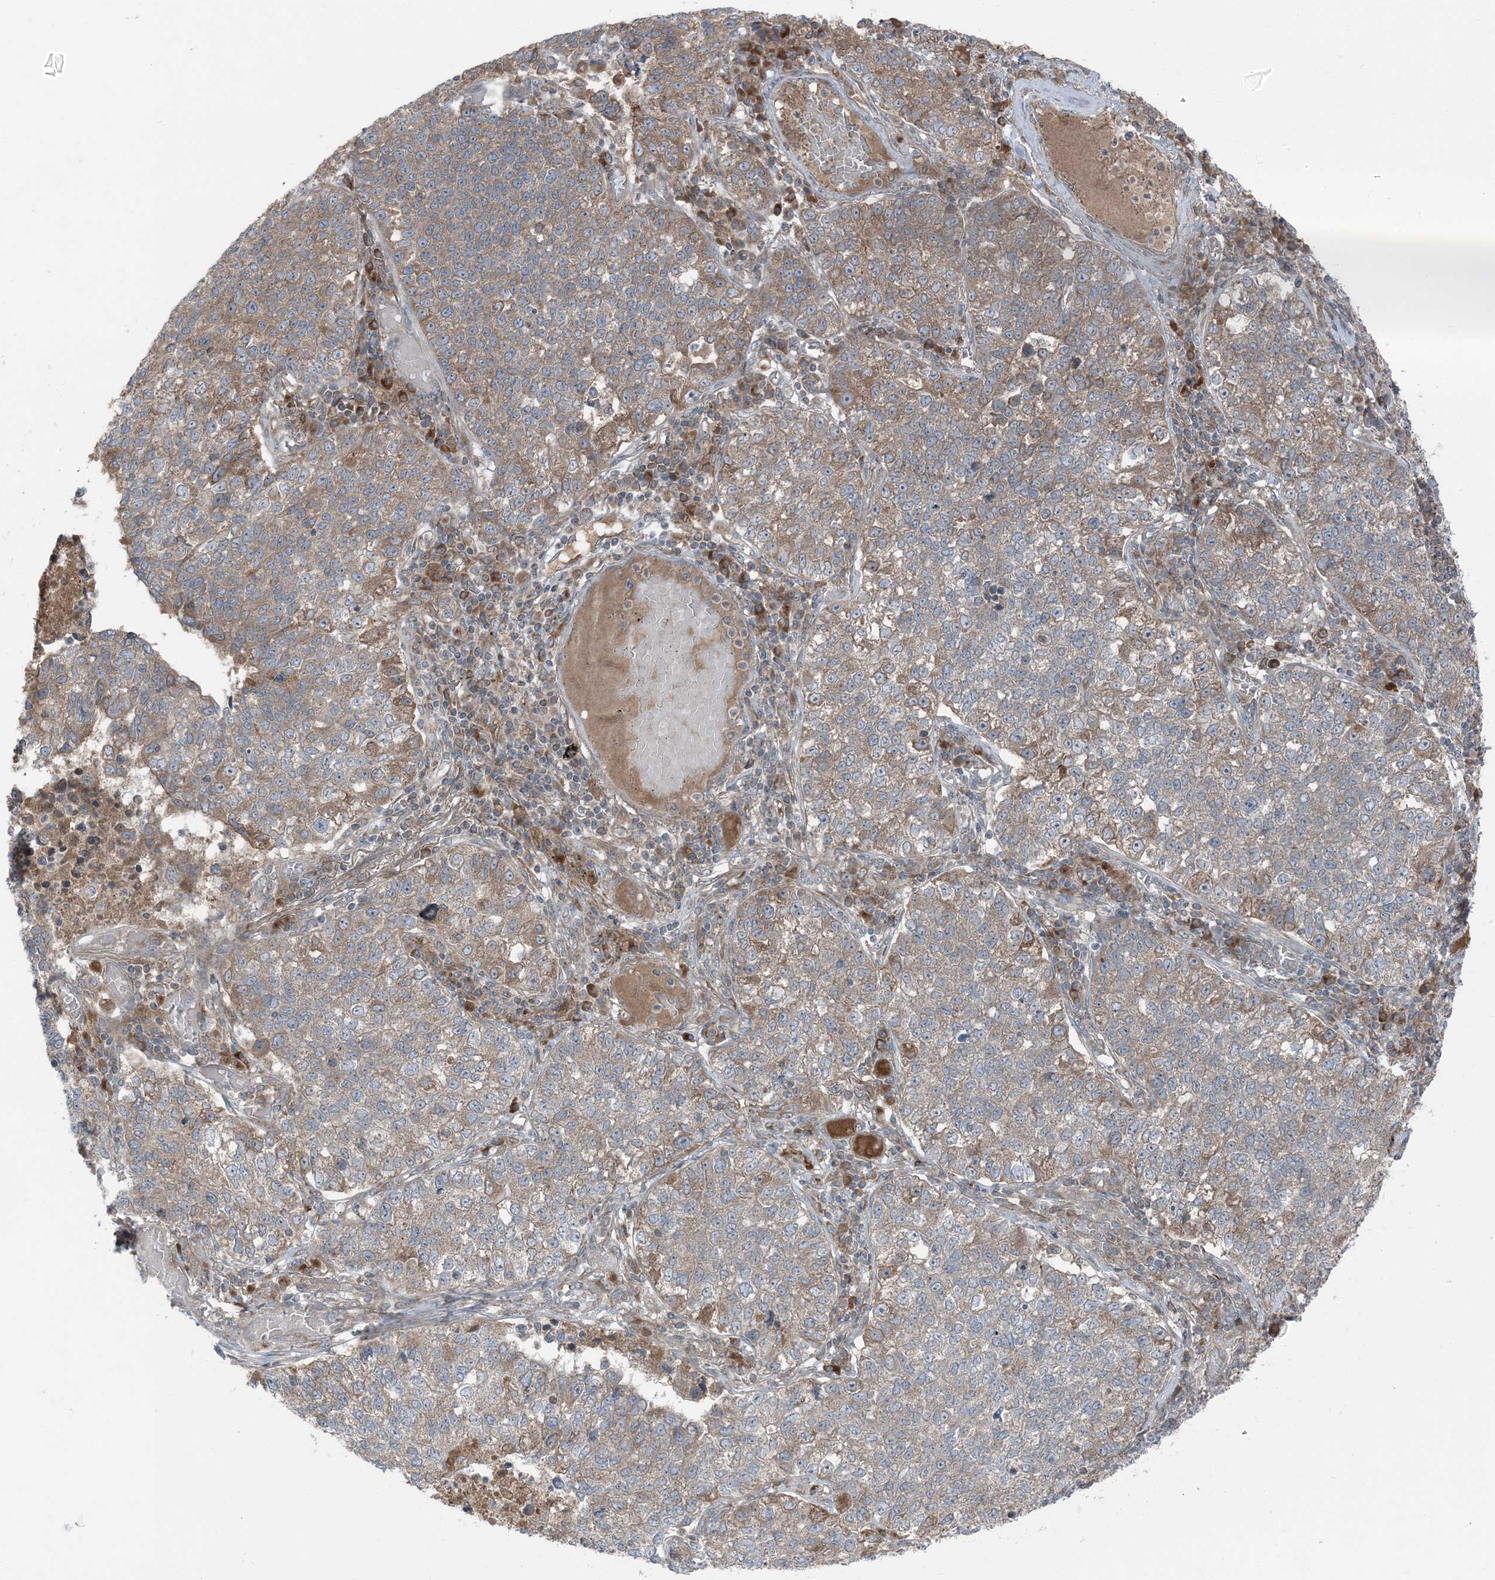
{"staining": {"intensity": "moderate", "quantity": ">75%", "location": "cytoplasmic/membranous"}, "tissue": "lung cancer", "cell_type": "Tumor cells", "image_type": "cancer", "snomed": [{"axis": "morphology", "description": "Adenocarcinoma, NOS"}, {"axis": "topography", "description": "Lung"}], "caption": "IHC (DAB) staining of lung adenocarcinoma displays moderate cytoplasmic/membranous protein expression in approximately >75% of tumor cells. The staining was performed using DAB (3,3'-diaminobenzidine) to visualize the protein expression in brown, while the nuclei were stained in blue with hematoxylin (Magnification: 20x).", "gene": "RAB3GAP1", "patient": {"sex": "male", "age": 49}}